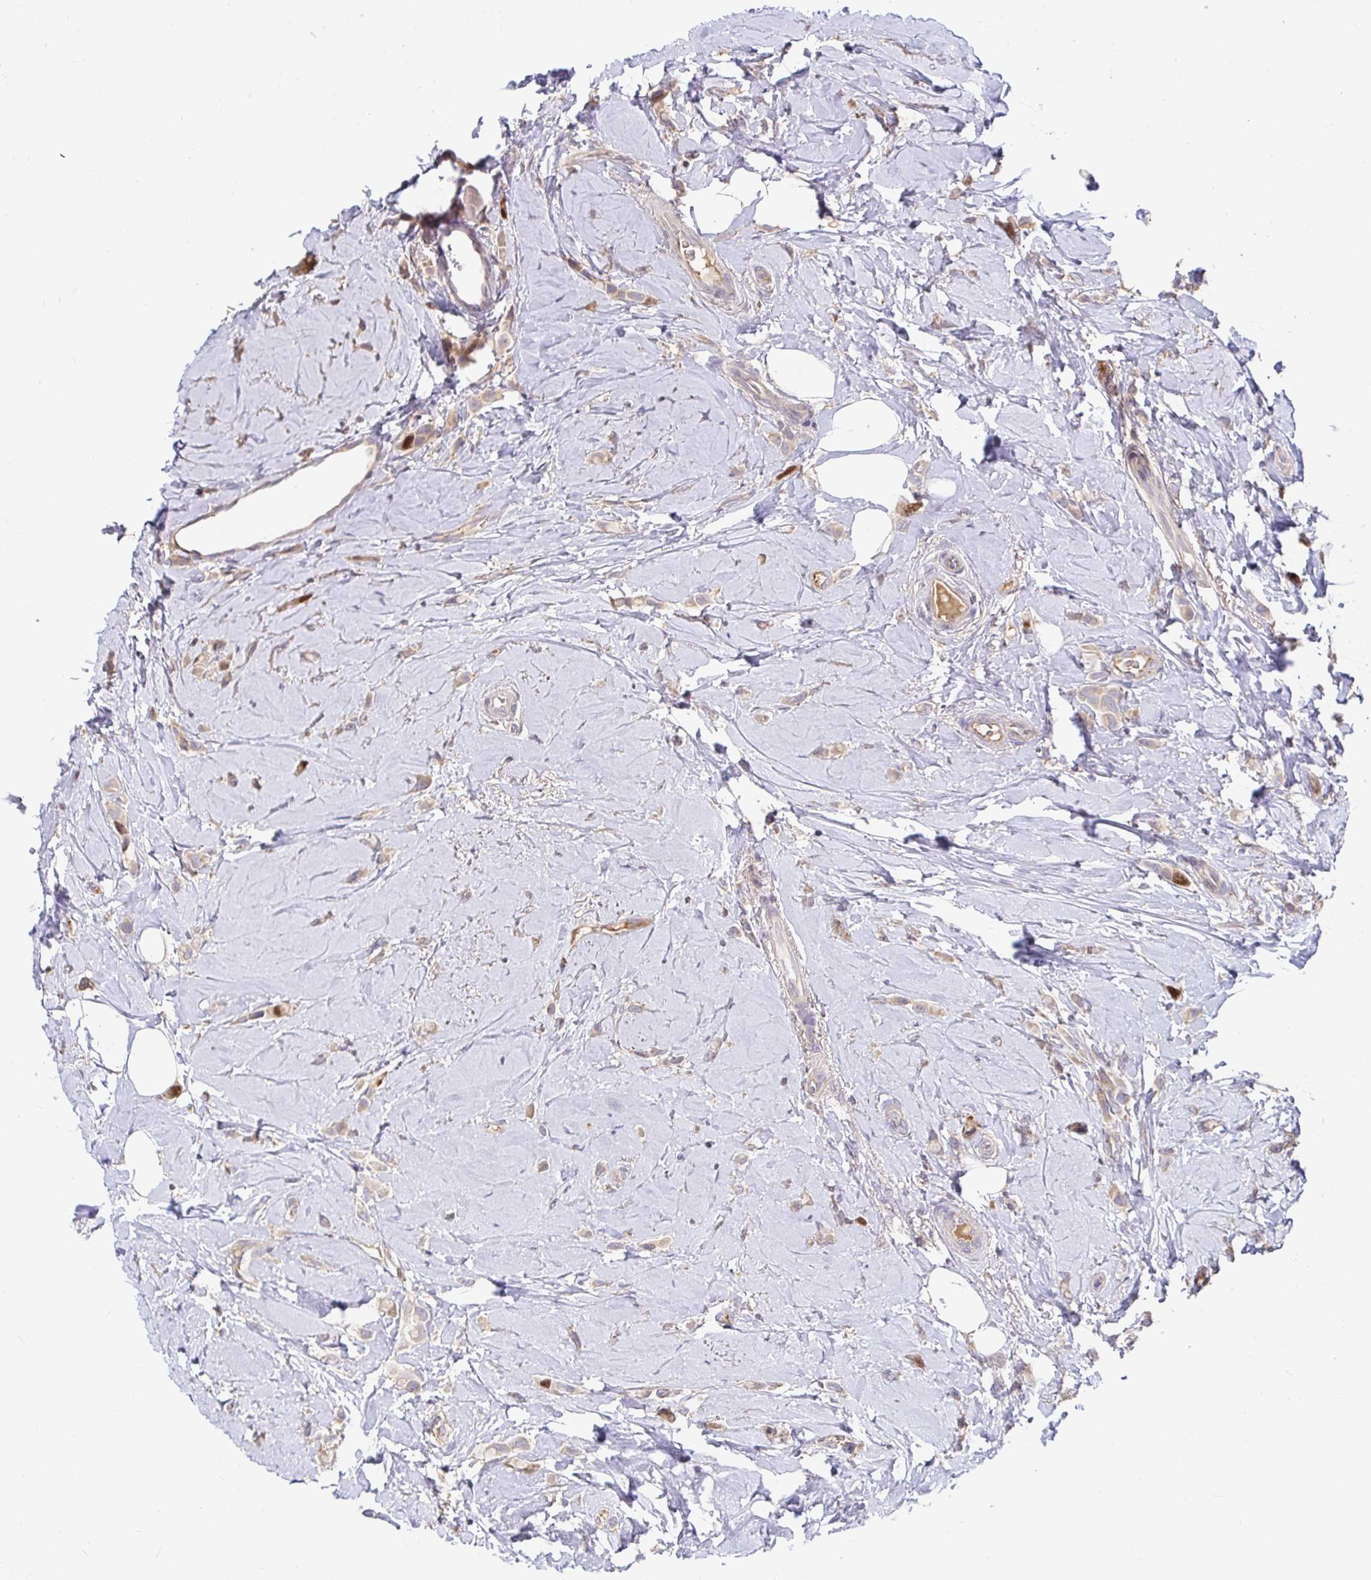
{"staining": {"intensity": "moderate", "quantity": "<25%", "location": "nuclear"}, "tissue": "breast cancer", "cell_type": "Tumor cells", "image_type": "cancer", "snomed": [{"axis": "morphology", "description": "Lobular carcinoma"}, {"axis": "topography", "description": "Breast"}], "caption": "DAB (3,3'-diaminobenzidine) immunohistochemical staining of breast lobular carcinoma demonstrates moderate nuclear protein positivity in approximately <25% of tumor cells. Using DAB (brown) and hematoxylin (blue) stains, captured at high magnification using brightfield microscopy.", "gene": "ANLN", "patient": {"sex": "female", "age": 66}}